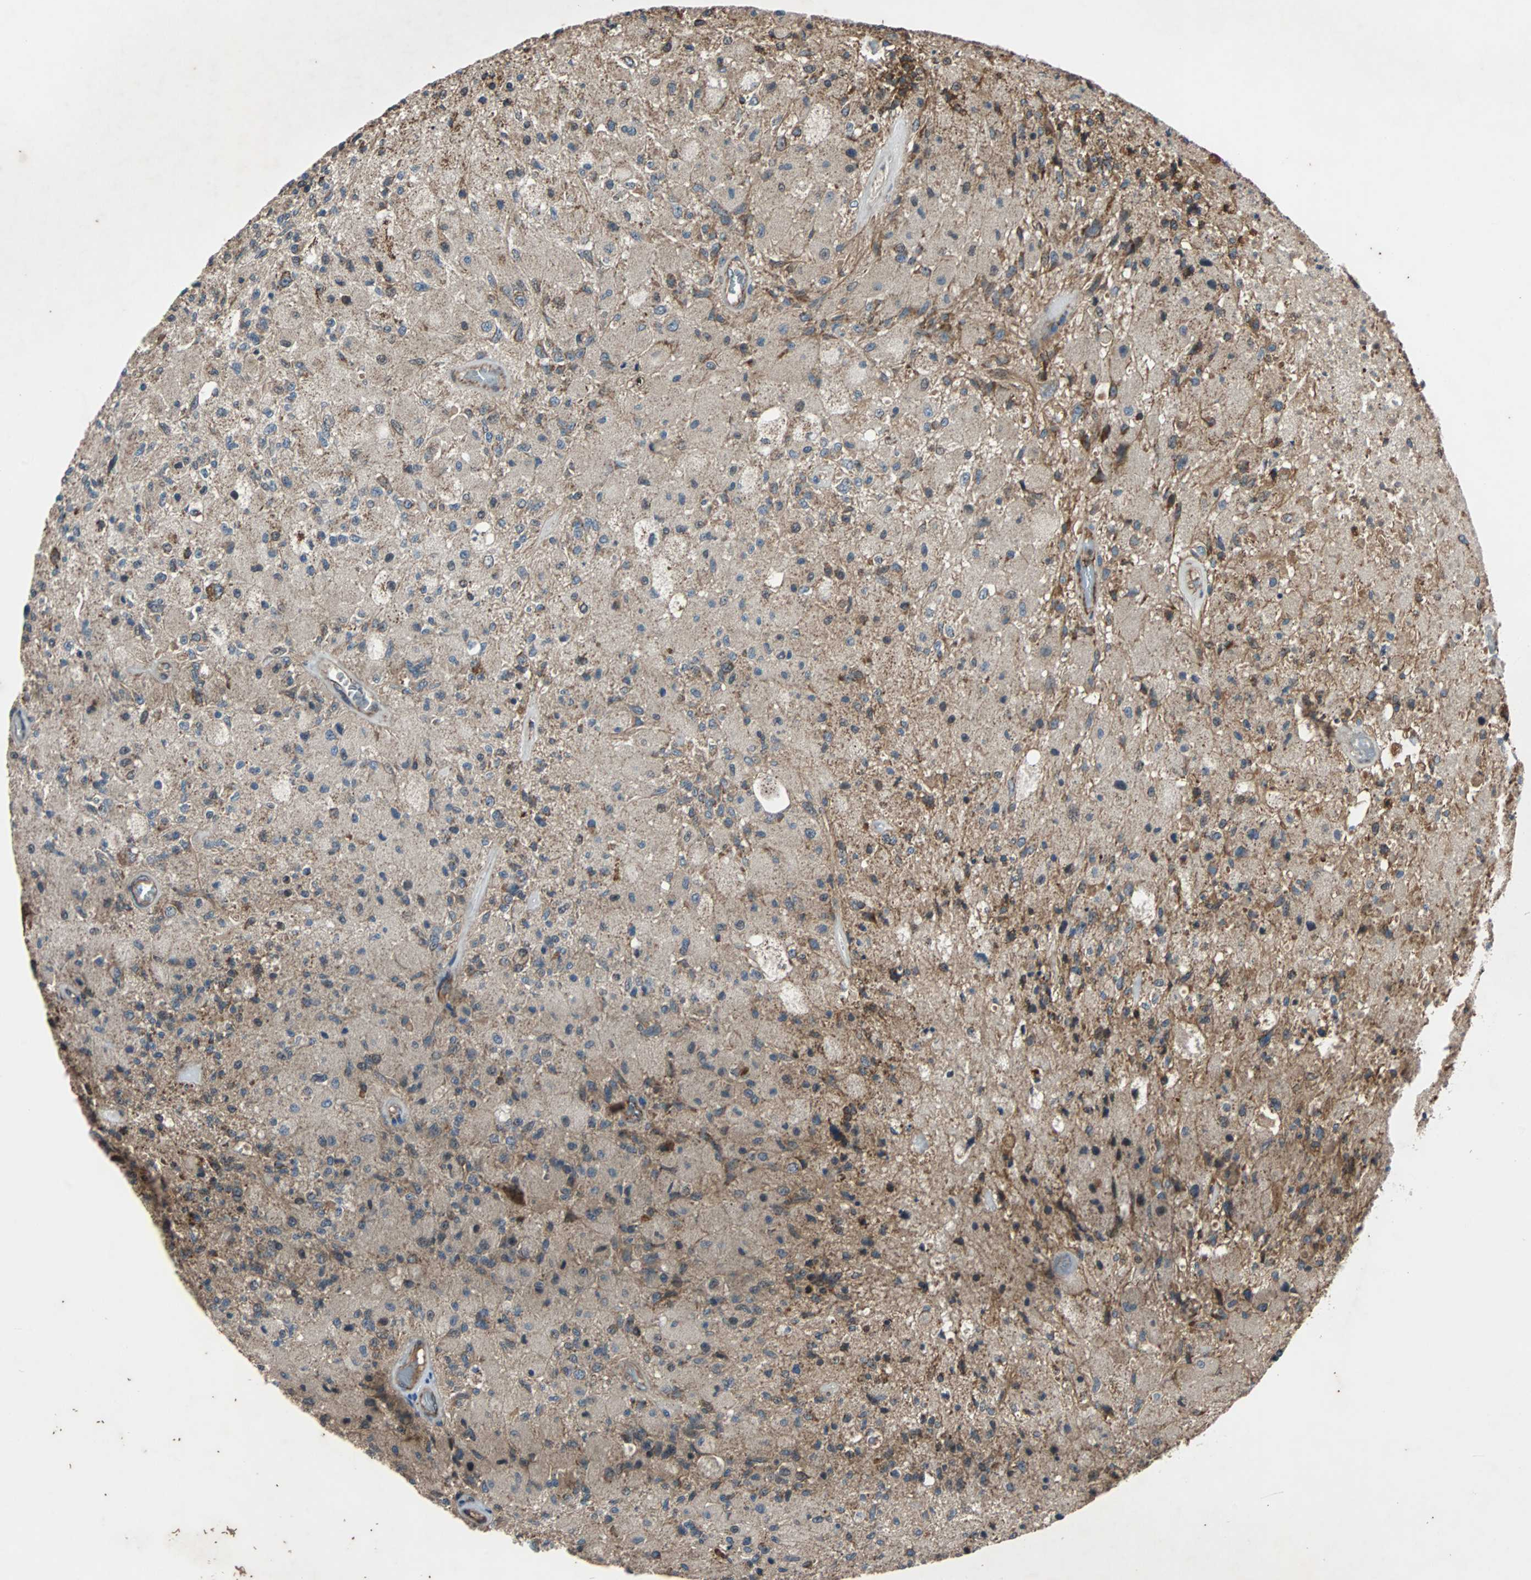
{"staining": {"intensity": "weak", "quantity": ">75%", "location": "cytoplasmic/membranous"}, "tissue": "glioma", "cell_type": "Tumor cells", "image_type": "cancer", "snomed": [{"axis": "morphology", "description": "Normal tissue, NOS"}, {"axis": "morphology", "description": "Glioma, malignant, High grade"}, {"axis": "topography", "description": "Cerebral cortex"}], "caption": "Immunohistochemical staining of glioma displays weak cytoplasmic/membranous protein positivity in about >75% of tumor cells. (DAB IHC with brightfield microscopy, high magnification).", "gene": "ACTR3", "patient": {"sex": "male", "age": 77}}